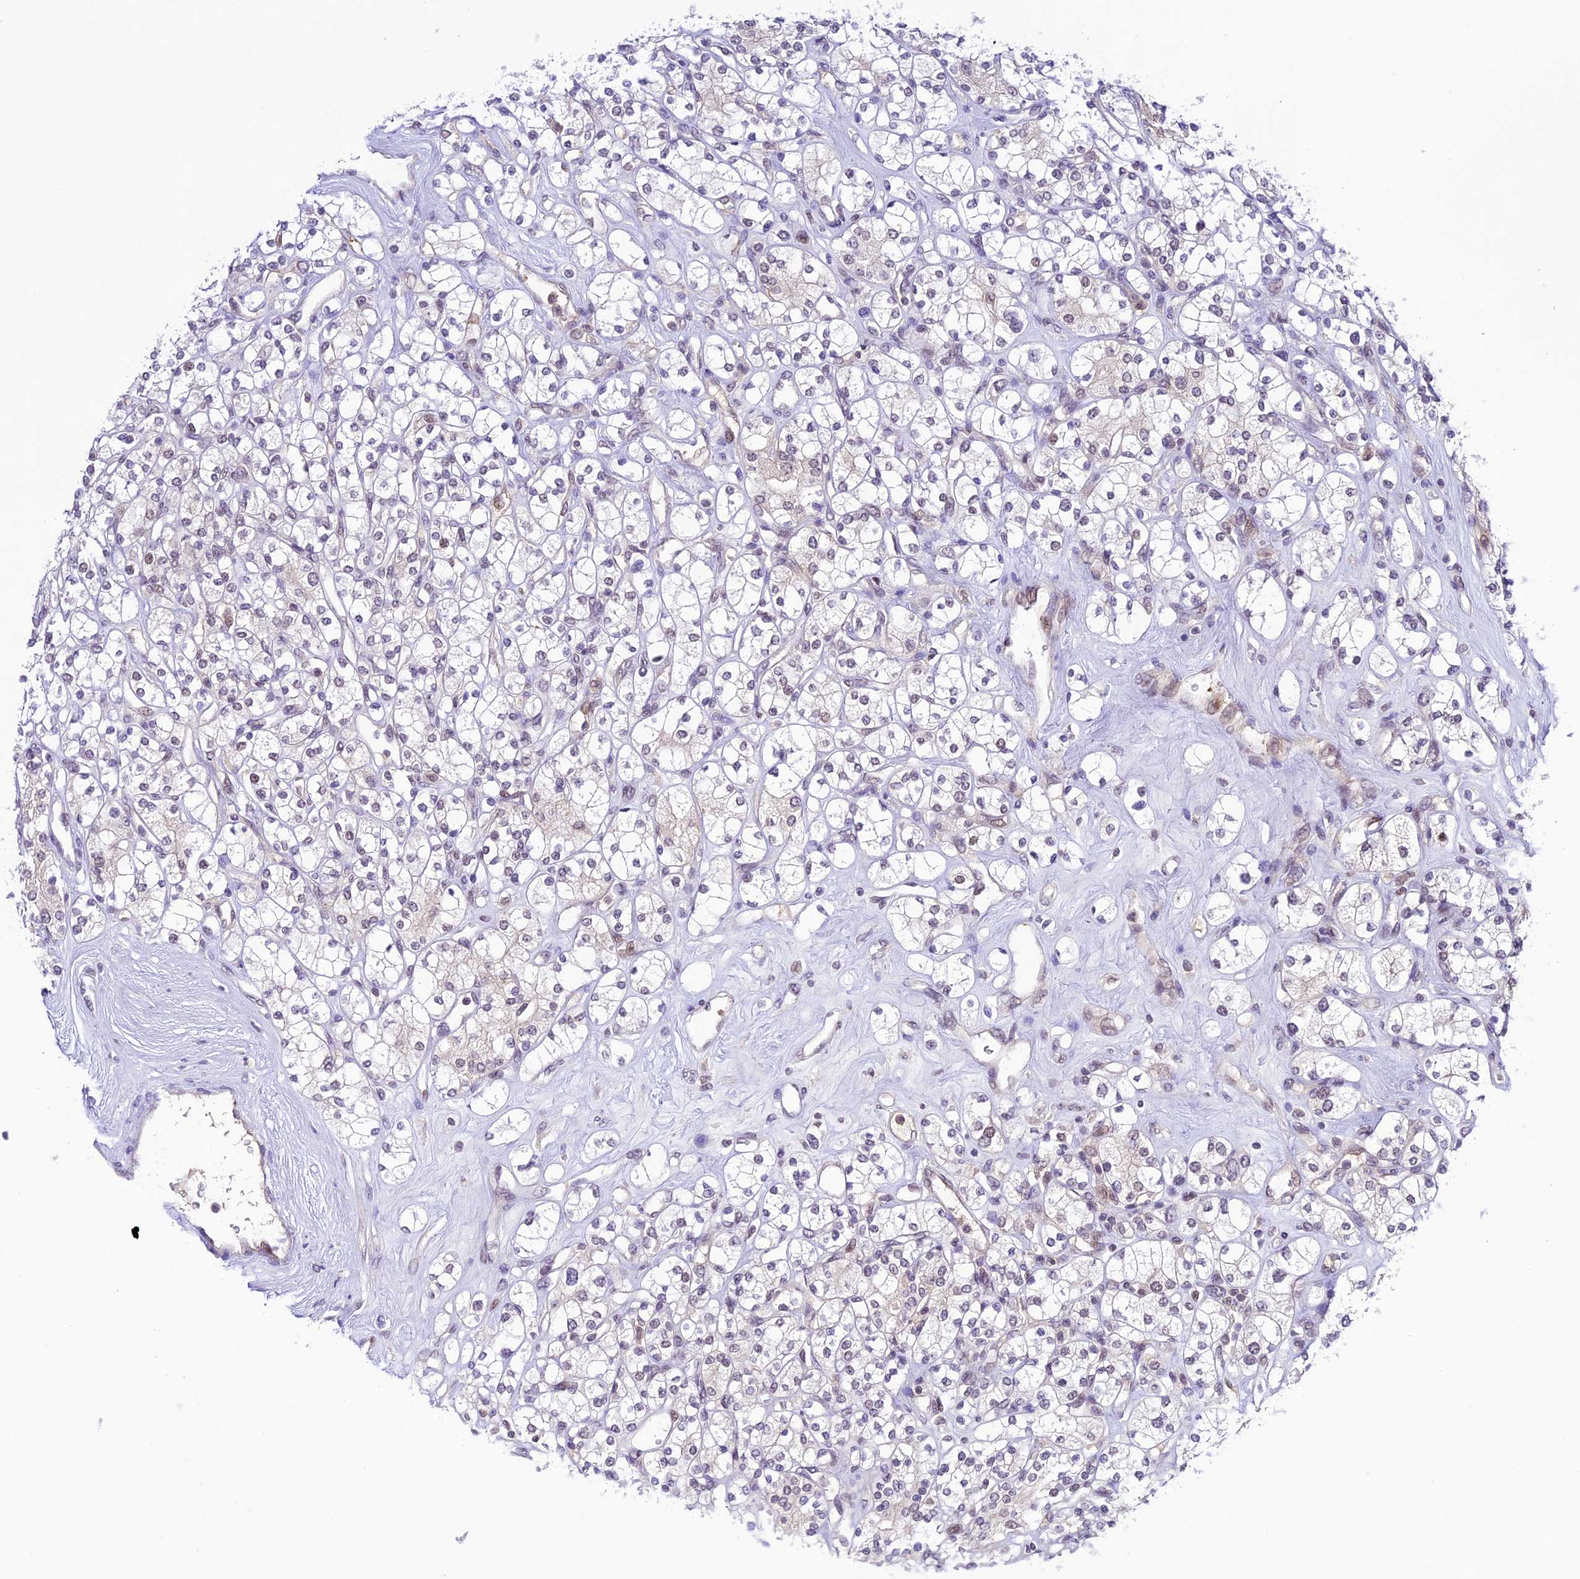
{"staining": {"intensity": "negative", "quantity": "none", "location": "none"}, "tissue": "renal cancer", "cell_type": "Tumor cells", "image_type": "cancer", "snomed": [{"axis": "morphology", "description": "Adenocarcinoma, NOS"}, {"axis": "topography", "description": "Kidney"}], "caption": "This is a image of immunohistochemistry (IHC) staining of adenocarcinoma (renal), which shows no expression in tumor cells.", "gene": "SHKBP1", "patient": {"sex": "male", "age": 77}}